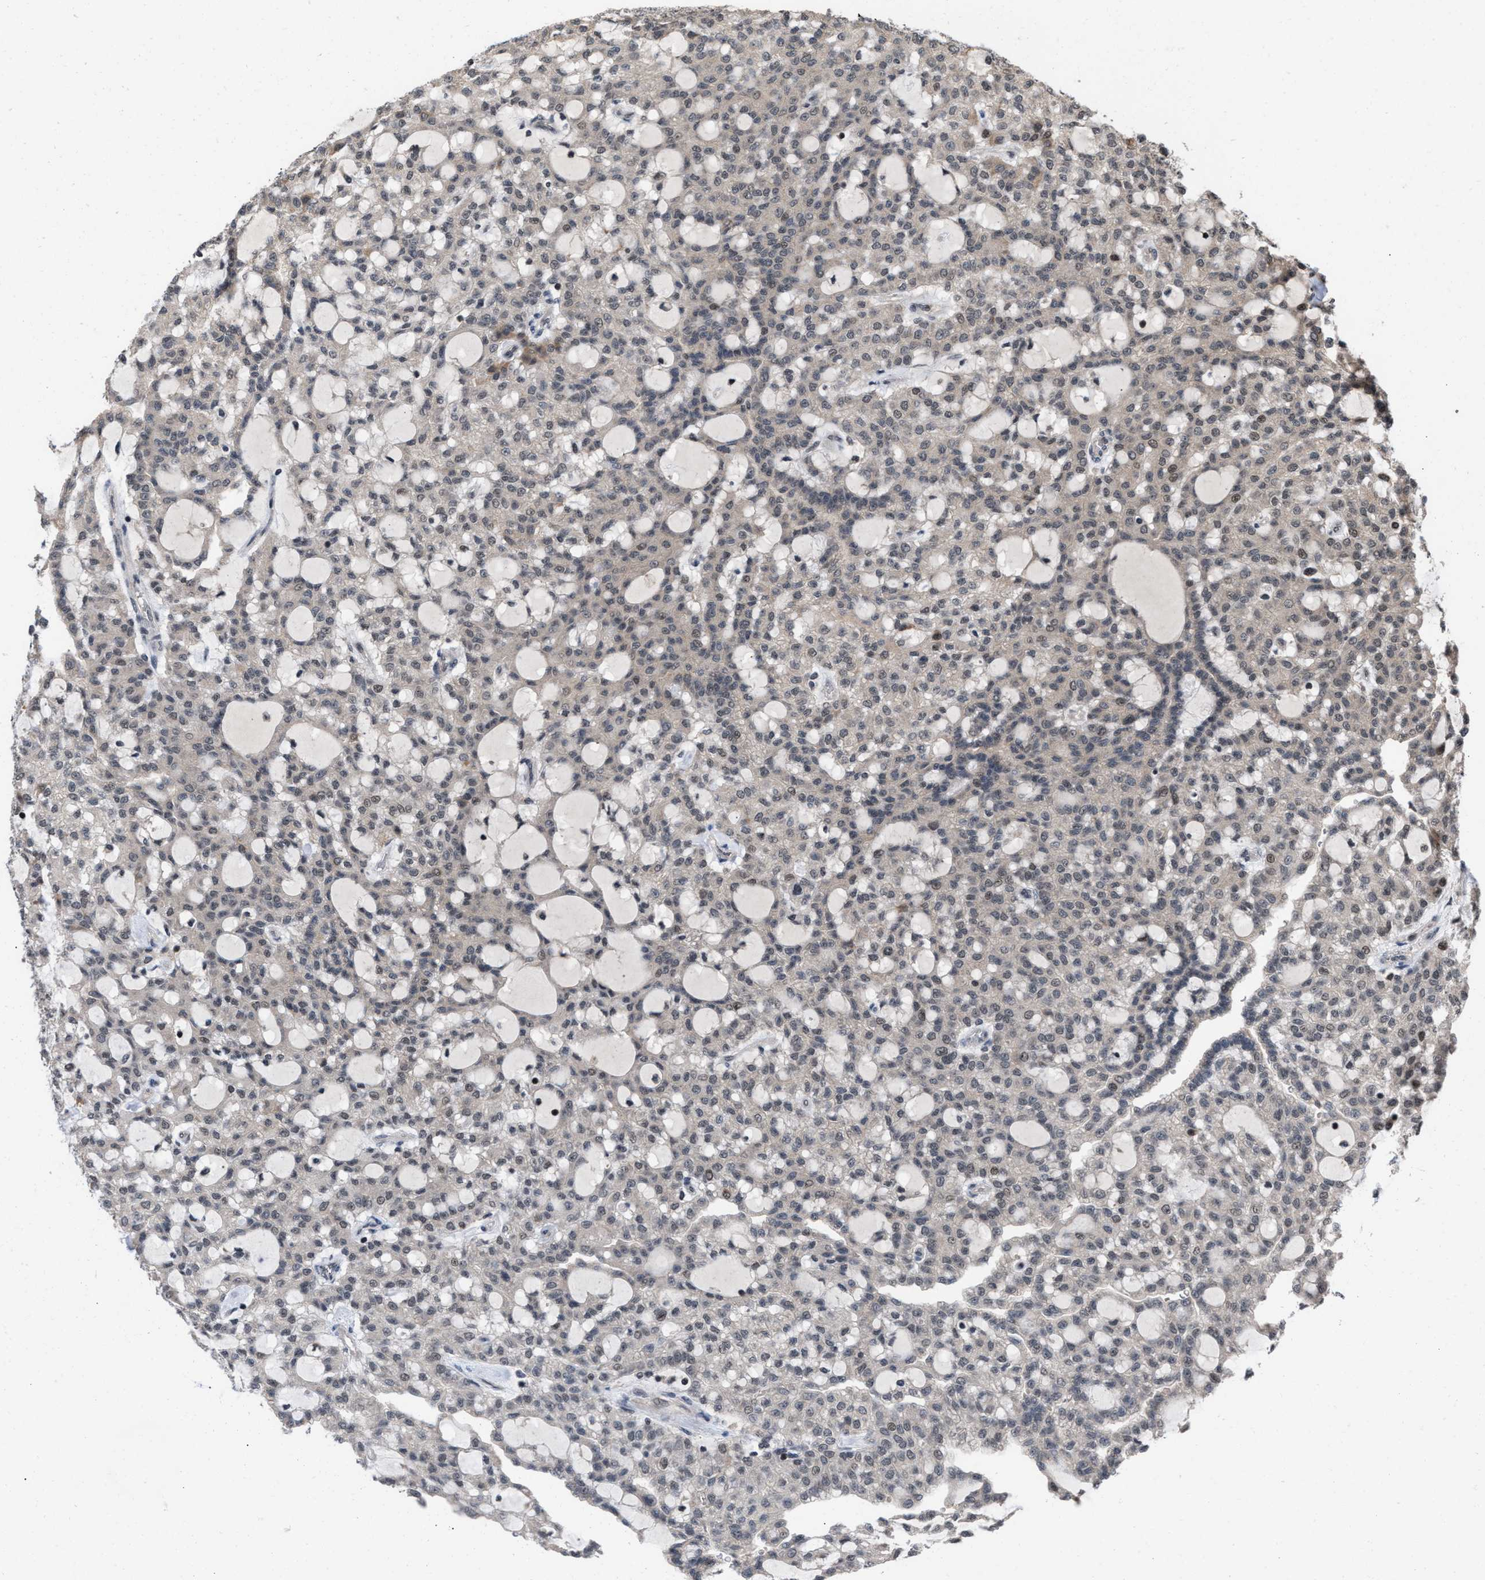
{"staining": {"intensity": "weak", "quantity": "<25%", "location": "nuclear"}, "tissue": "renal cancer", "cell_type": "Tumor cells", "image_type": "cancer", "snomed": [{"axis": "morphology", "description": "Adenocarcinoma, NOS"}, {"axis": "topography", "description": "Kidney"}], "caption": "The immunohistochemistry (IHC) photomicrograph has no significant positivity in tumor cells of adenocarcinoma (renal) tissue.", "gene": "C9orf78", "patient": {"sex": "male", "age": 63}}